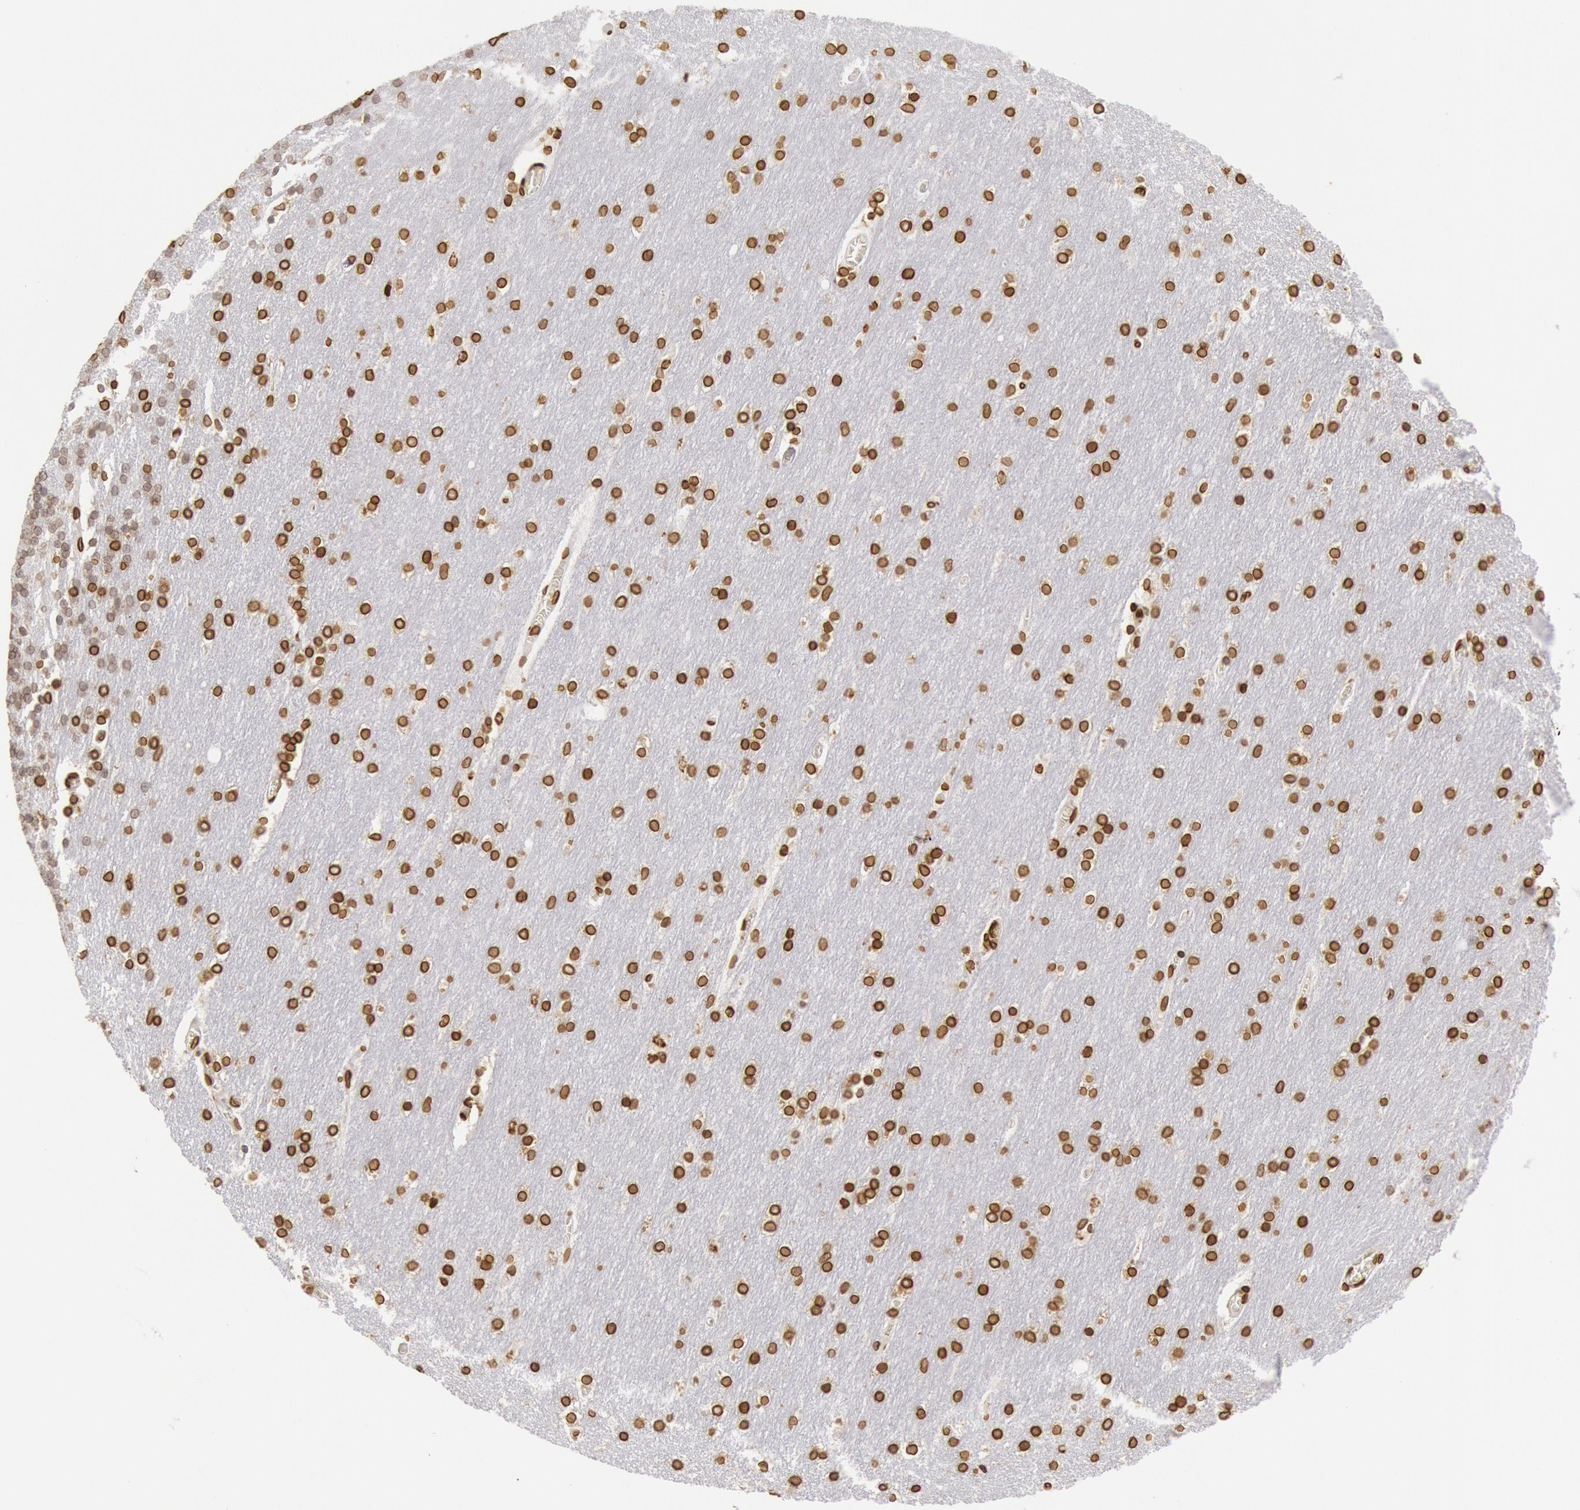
{"staining": {"intensity": "strong", "quantity": ">75%", "location": "nuclear"}, "tissue": "cerebellum", "cell_type": "Cells in granular layer", "image_type": "normal", "snomed": [{"axis": "morphology", "description": "Normal tissue, NOS"}, {"axis": "topography", "description": "Cerebellum"}], "caption": "Approximately >75% of cells in granular layer in benign cerebellum reveal strong nuclear protein positivity as visualized by brown immunohistochemical staining.", "gene": "SUN2", "patient": {"sex": "female", "age": 54}}